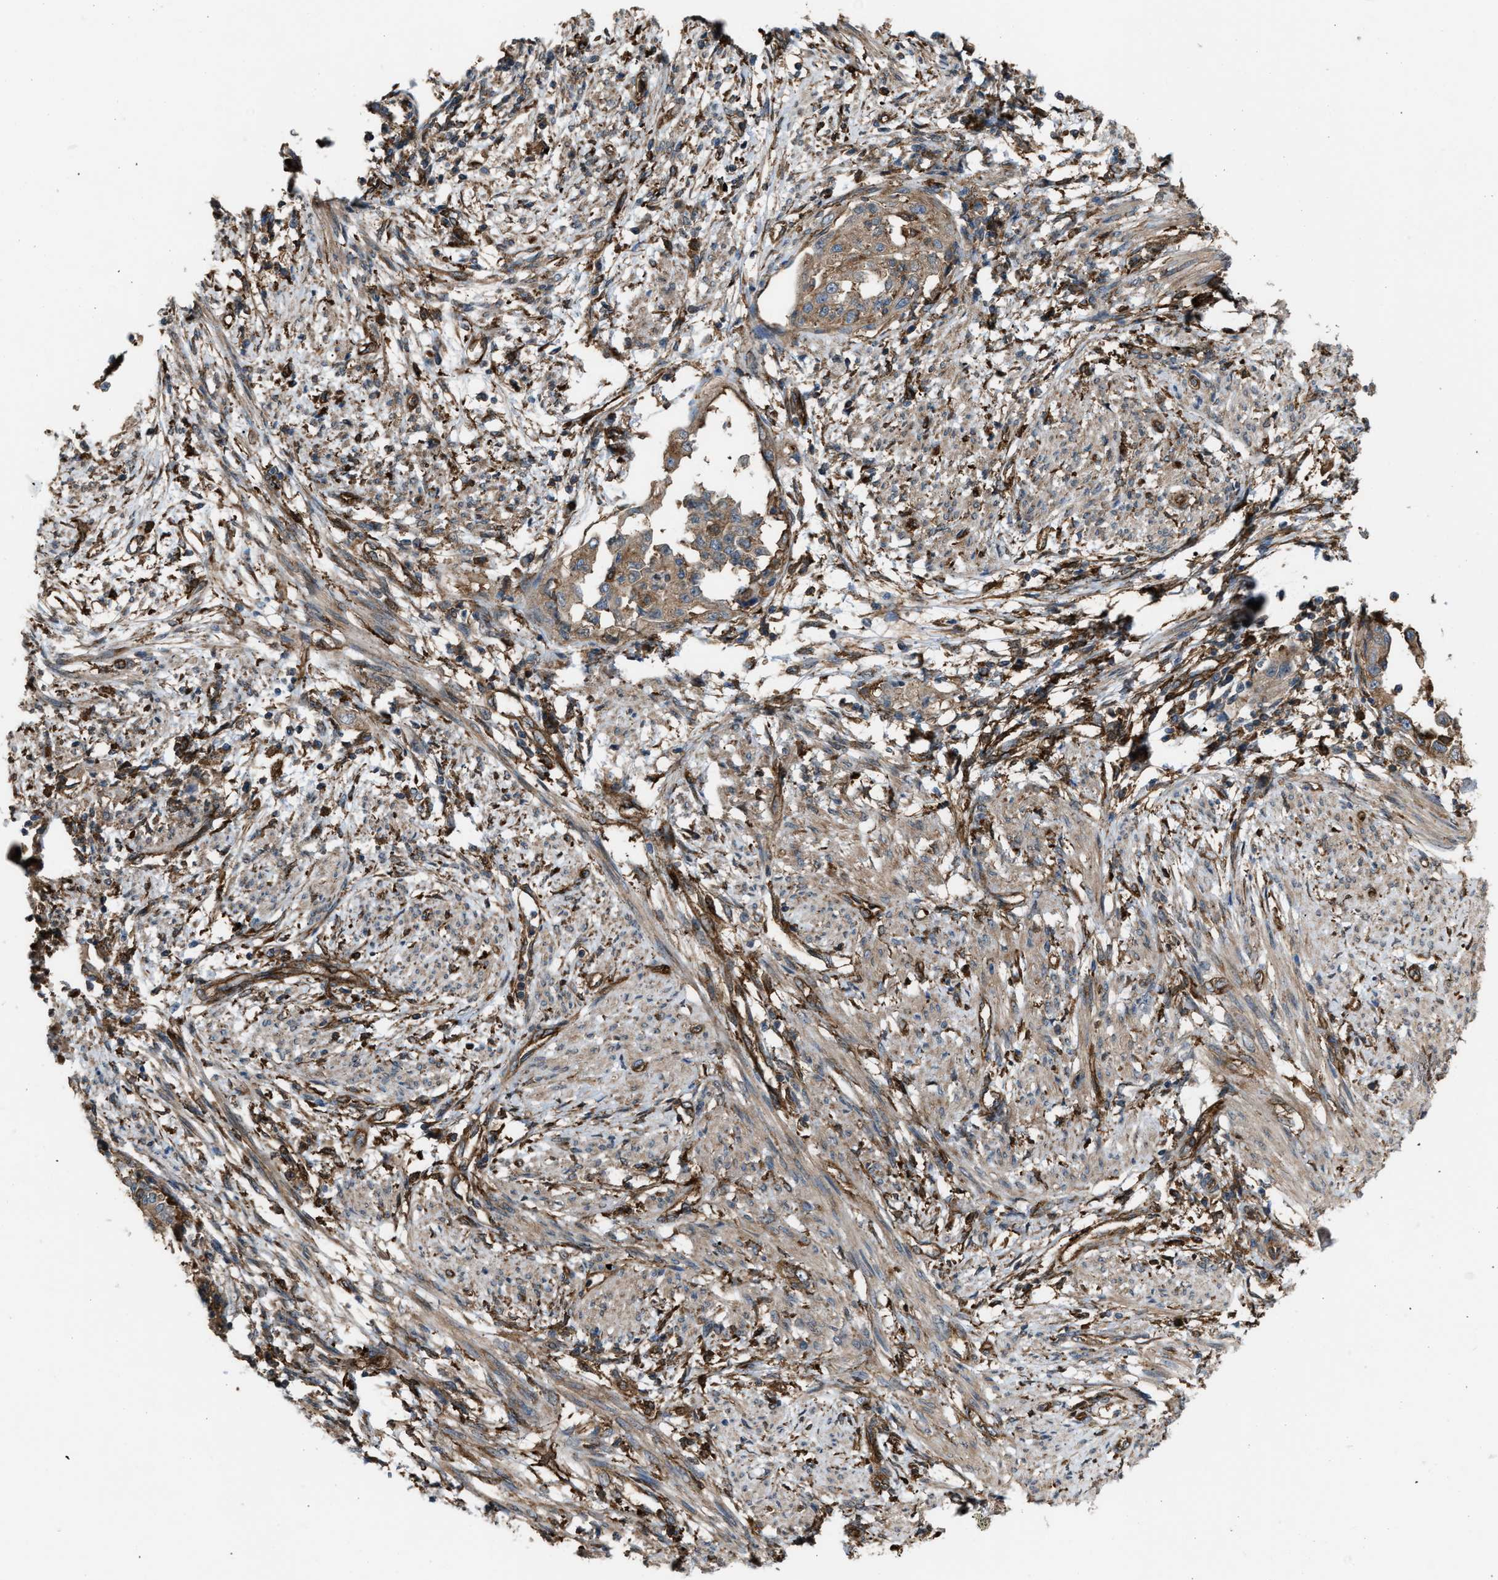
{"staining": {"intensity": "moderate", "quantity": ">75%", "location": "cytoplasmic/membranous"}, "tissue": "endometrial cancer", "cell_type": "Tumor cells", "image_type": "cancer", "snomed": [{"axis": "morphology", "description": "Adenocarcinoma, NOS"}, {"axis": "topography", "description": "Endometrium"}], "caption": "A high-resolution photomicrograph shows immunohistochemistry (IHC) staining of endometrial cancer (adenocarcinoma), which exhibits moderate cytoplasmic/membranous staining in about >75% of tumor cells.", "gene": "PICALM", "patient": {"sex": "female", "age": 85}}